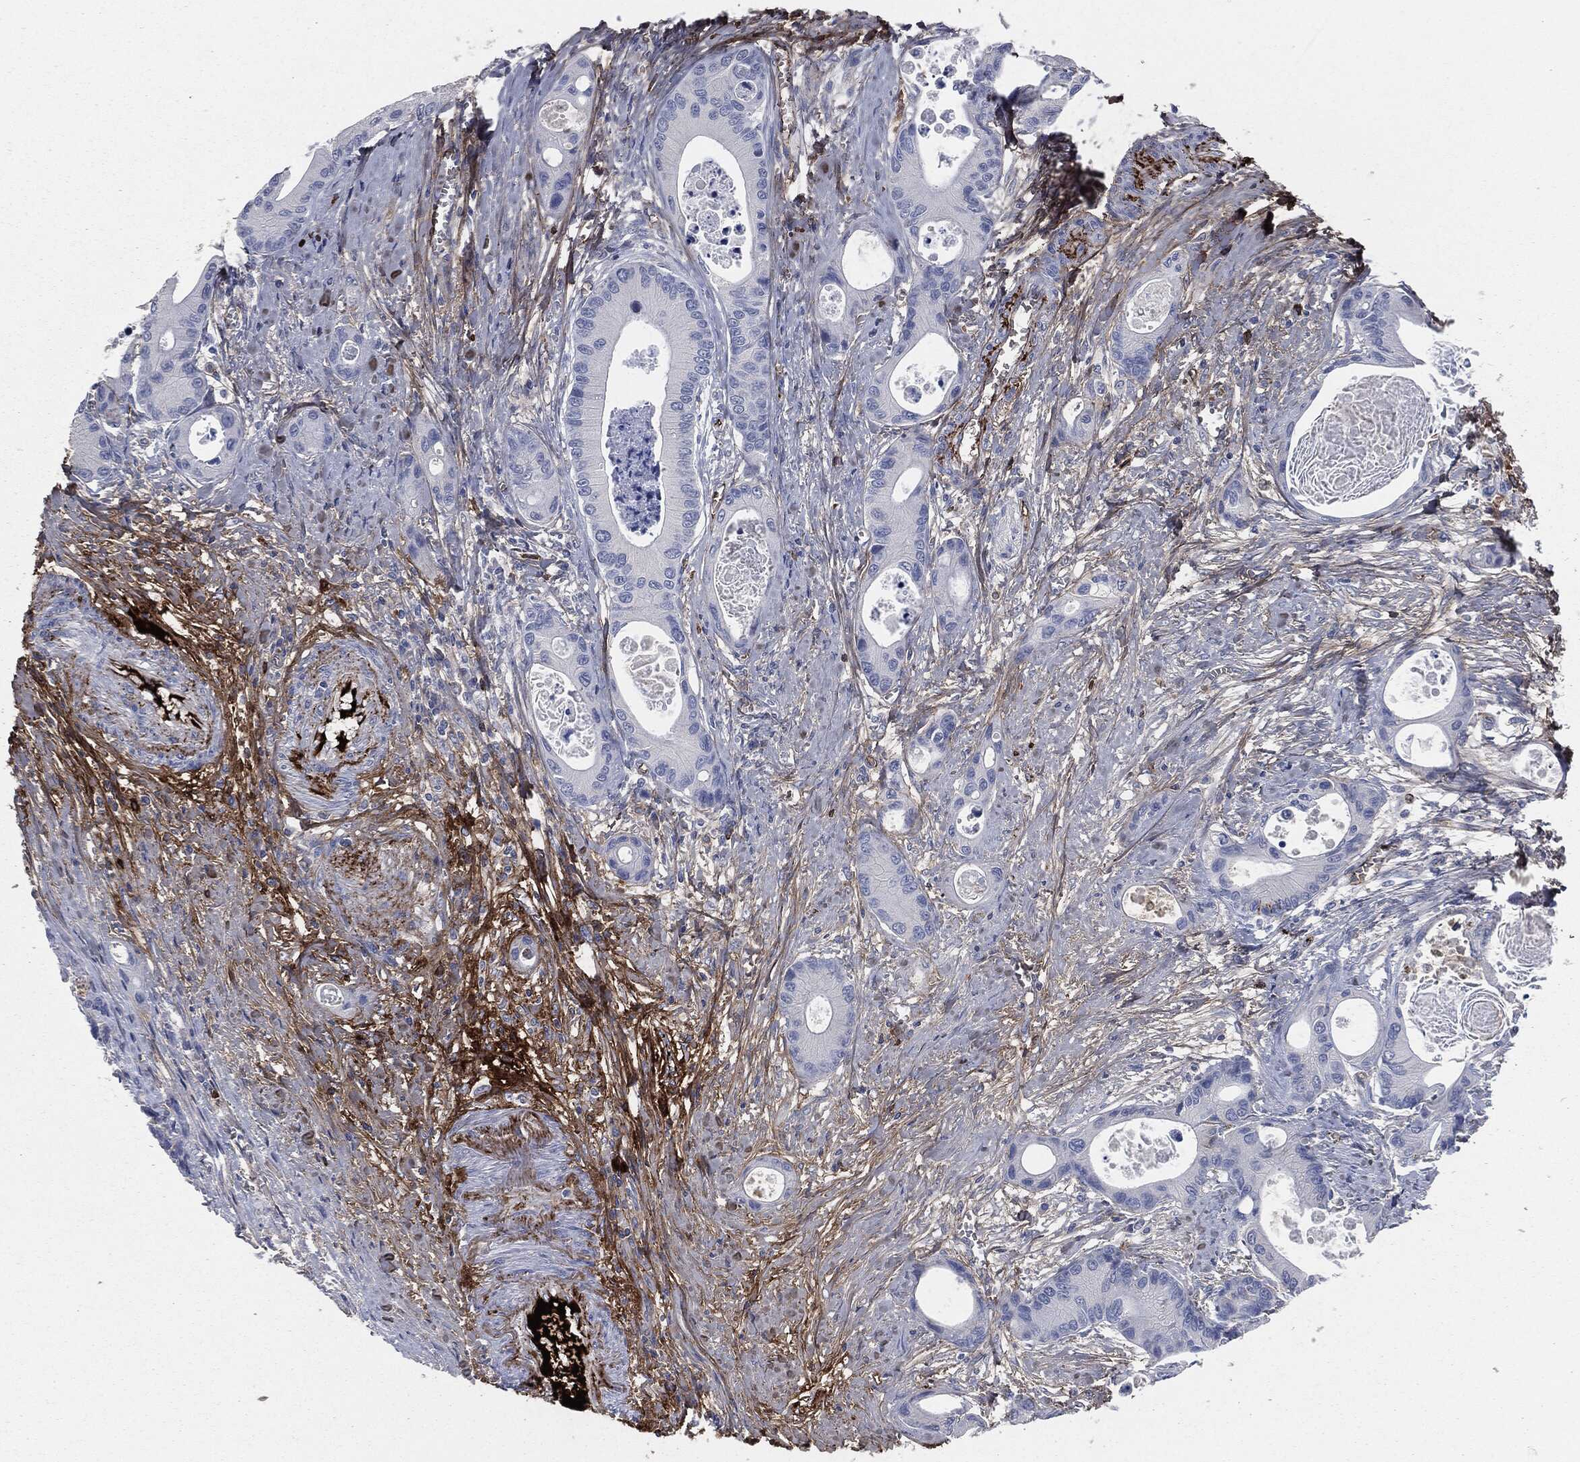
{"staining": {"intensity": "negative", "quantity": "none", "location": "none"}, "tissue": "colorectal cancer", "cell_type": "Tumor cells", "image_type": "cancer", "snomed": [{"axis": "morphology", "description": "Adenocarcinoma, NOS"}, {"axis": "topography", "description": "Colon"}], "caption": "A photomicrograph of human colorectal adenocarcinoma is negative for staining in tumor cells.", "gene": "APOB", "patient": {"sex": "female", "age": 78}}